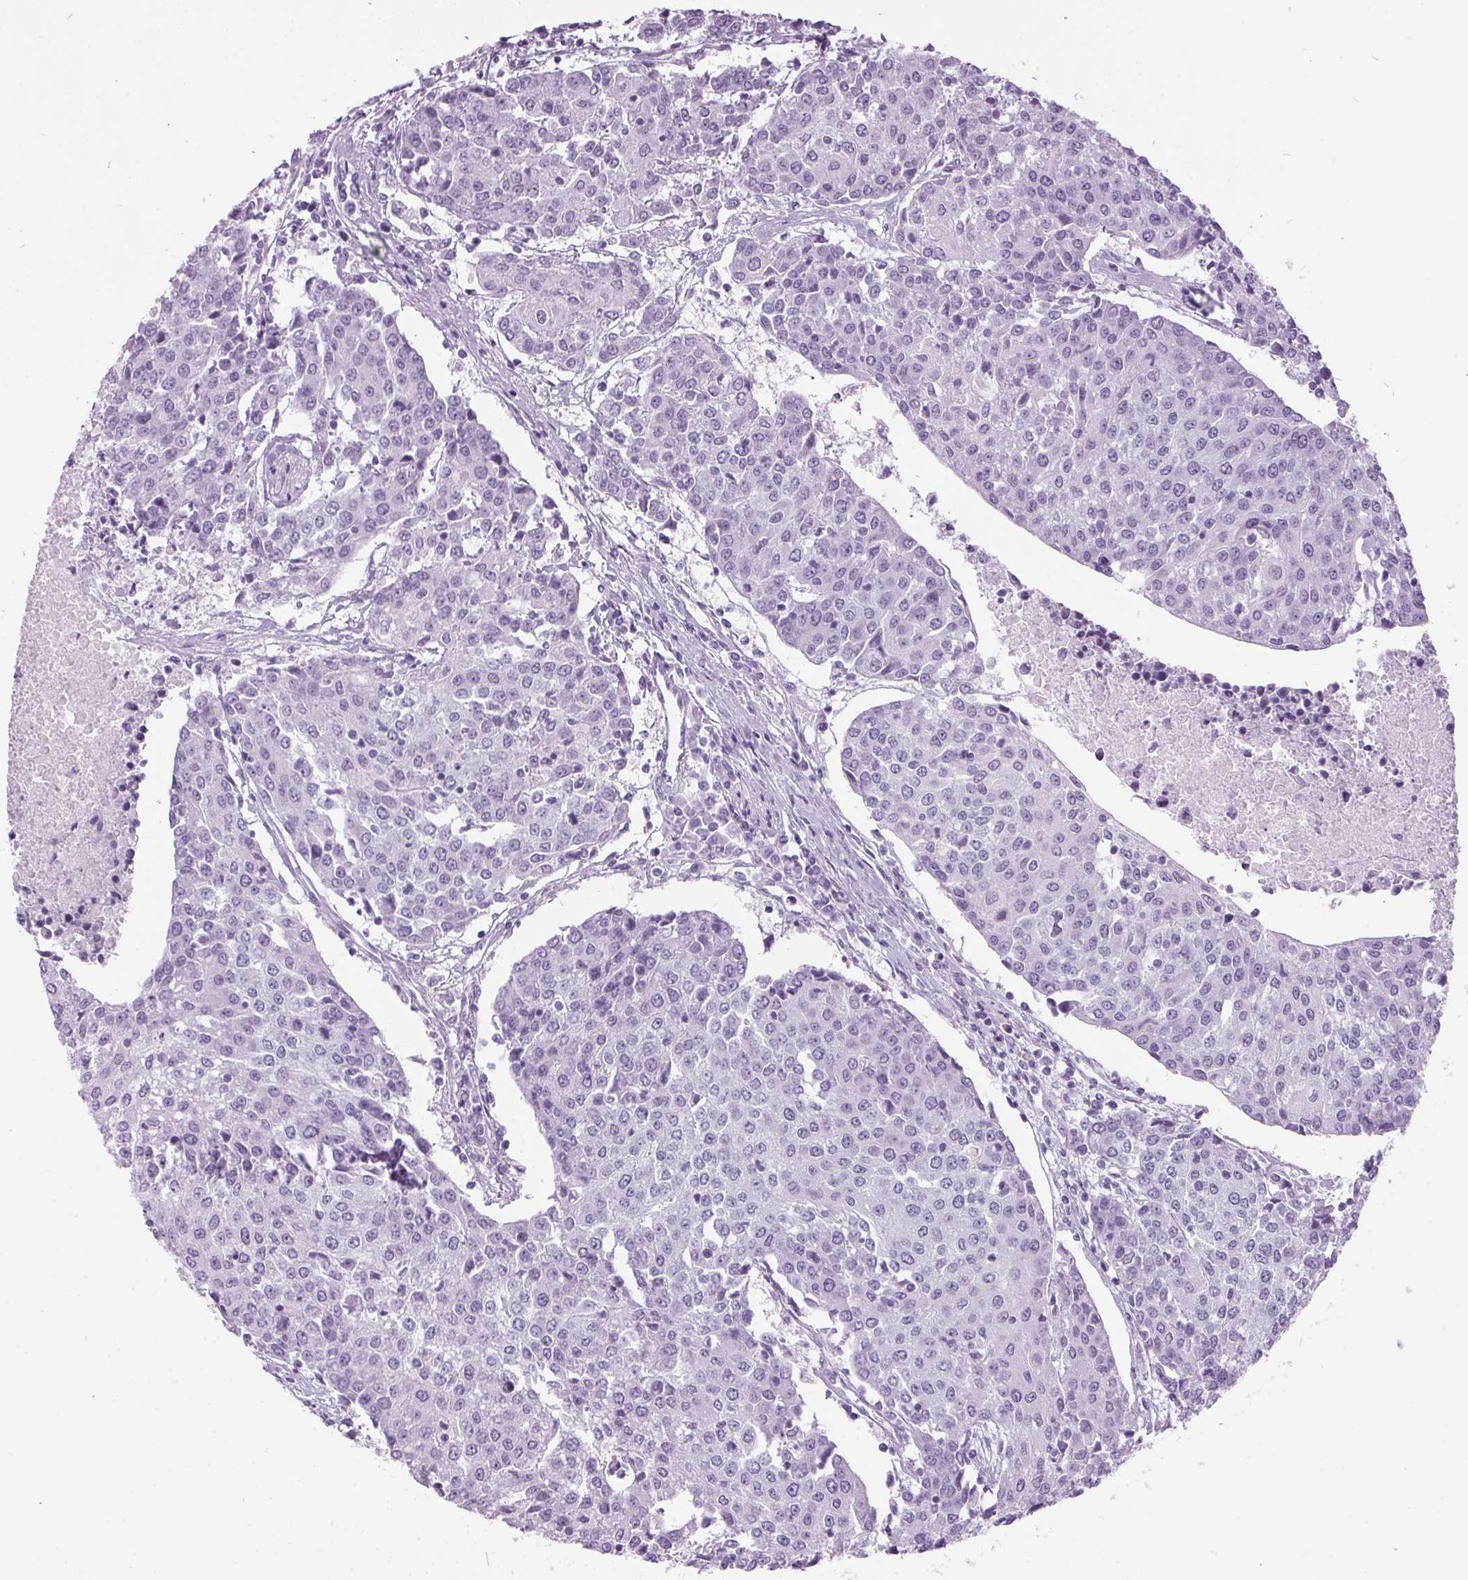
{"staining": {"intensity": "negative", "quantity": "none", "location": "none"}, "tissue": "urothelial cancer", "cell_type": "Tumor cells", "image_type": "cancer", "snomed": [{"axis": "morphology", "description": "Urothelial carcinoma, High grade"}, {"axis": "topography", "description": "Urinary bladder"}], "caption": "High-grade urothelial carcinoma was stained to show a protein in brown. There is no significant positivity in tumor cells. (Stains: DAB immunohistochemistry (IHC) with hematoxylin counter stain, Microscopy: brightfield microscopy at high magnification).", "gene": "ODAD2", "patient": {"sex": "female", "age": 85}}